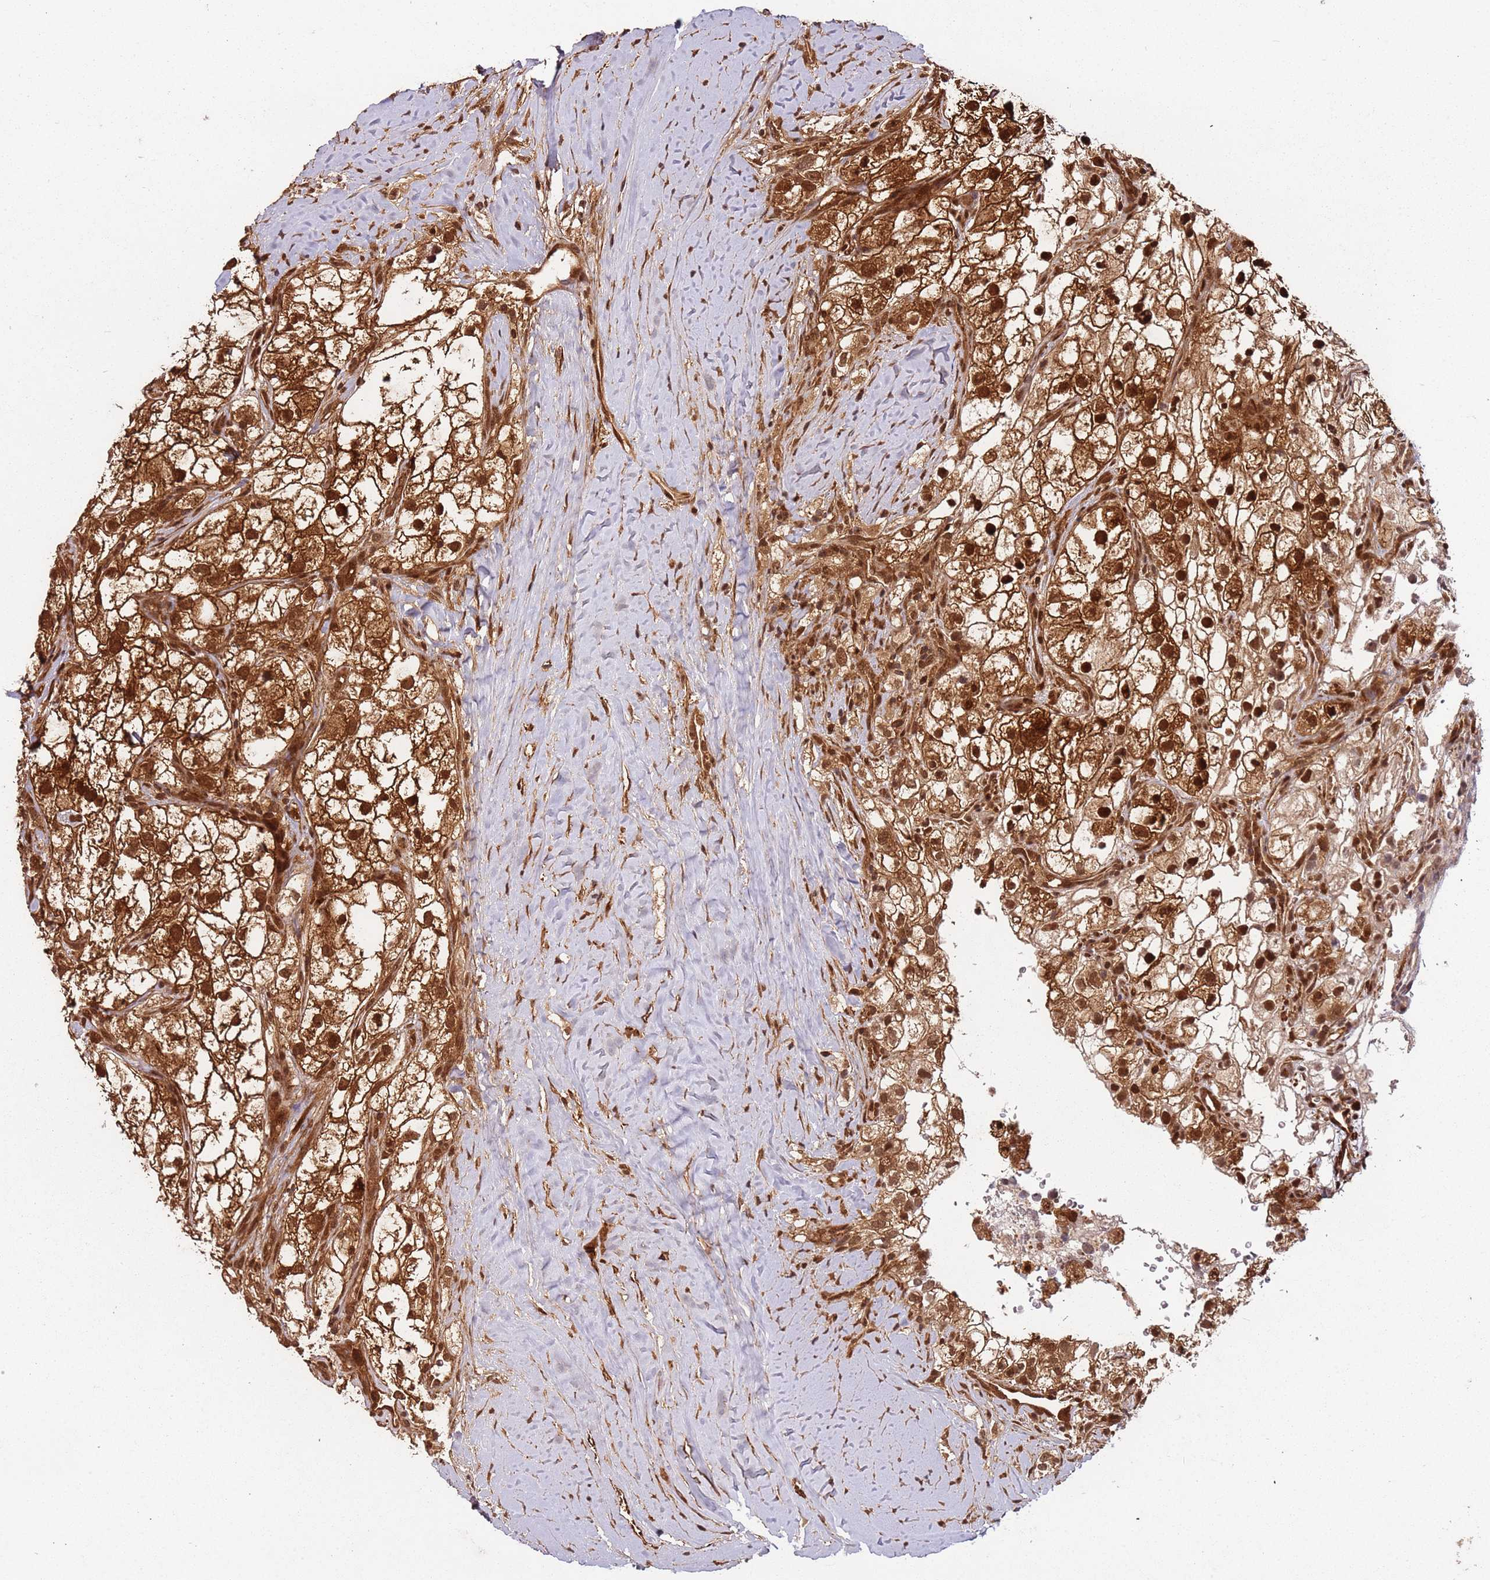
{"staining": {"intensity": "strong", "quantity": ">75%", "location": "cytoplasmic/membranous,nuclear"}, "tissue": "renal cancer", "cell_type": "Tumor cells", "image_type": "cancer", "snomed": [{"axis": "morphology", "description": "Adenocarcinoma, NOS"}, {"axis": "topography", "description": "Kidney"}], "caption": "The image demonstrates staining of renal cancer, revealing strong cytoplasmic/membranous and nuclear protein positivity (brown color) within tumor cells.", "gene": "PGLS", "patient": {"sex": "male", "age": 59}}